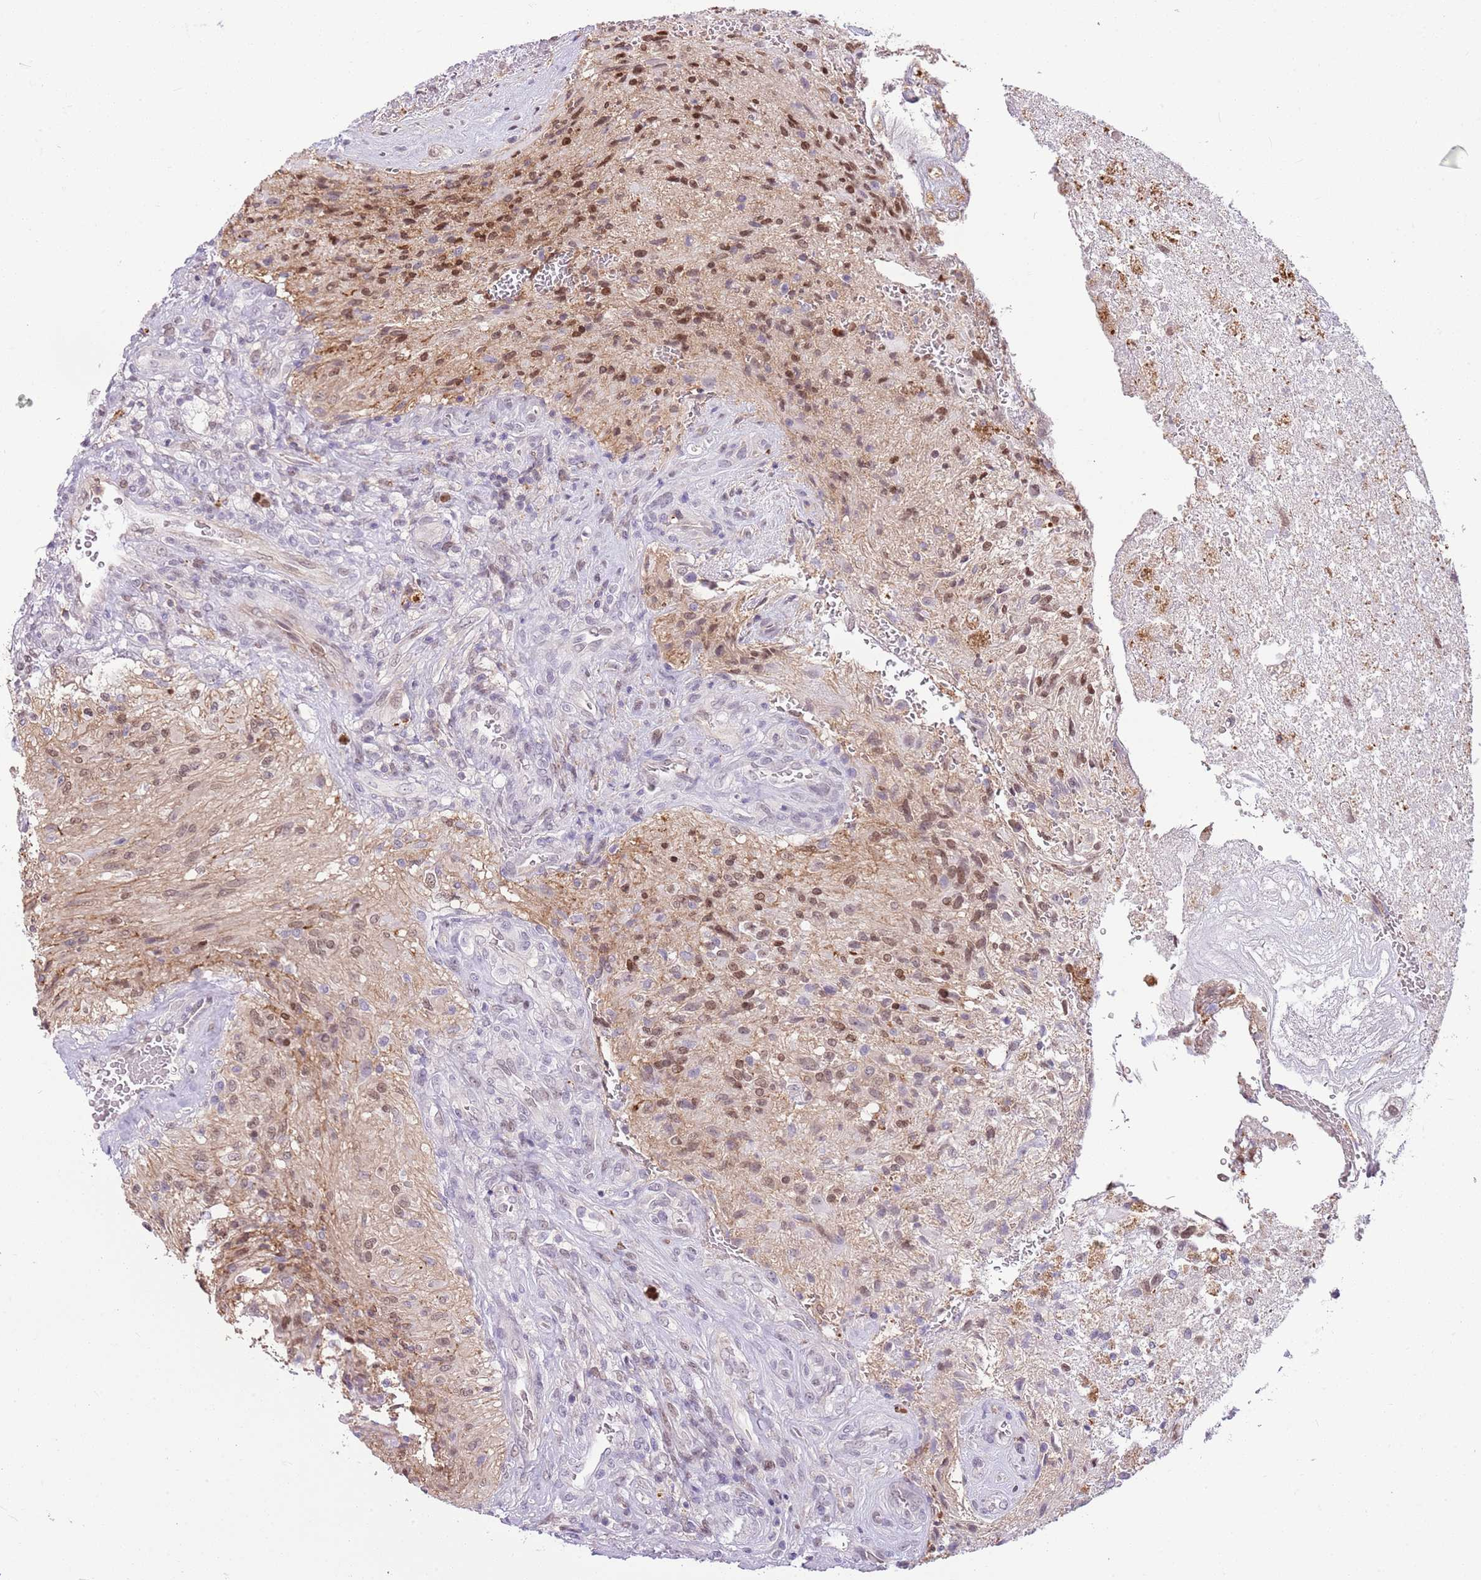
{"staining": {"intensity": "moderate", "quantity": "25%-75%", "location": "nuclear"}, "tissue": "glioma", "cell_type": "Tumor cells", "image_type": "cancer", "snomed": [{"axis": "morphology", "description": "Glioma, malignant, High grade"}, {"axis": "topography", "description": "Brain"}], "caption": "Immunohistochemistry (IHC) of malignant glioma (high-grade) reveals medium levels of moderate nuclear expression in approximately 25%-75% of tumor cells.", "gene": "DHX32", "patient": {"sex": "male", "age": 56}}